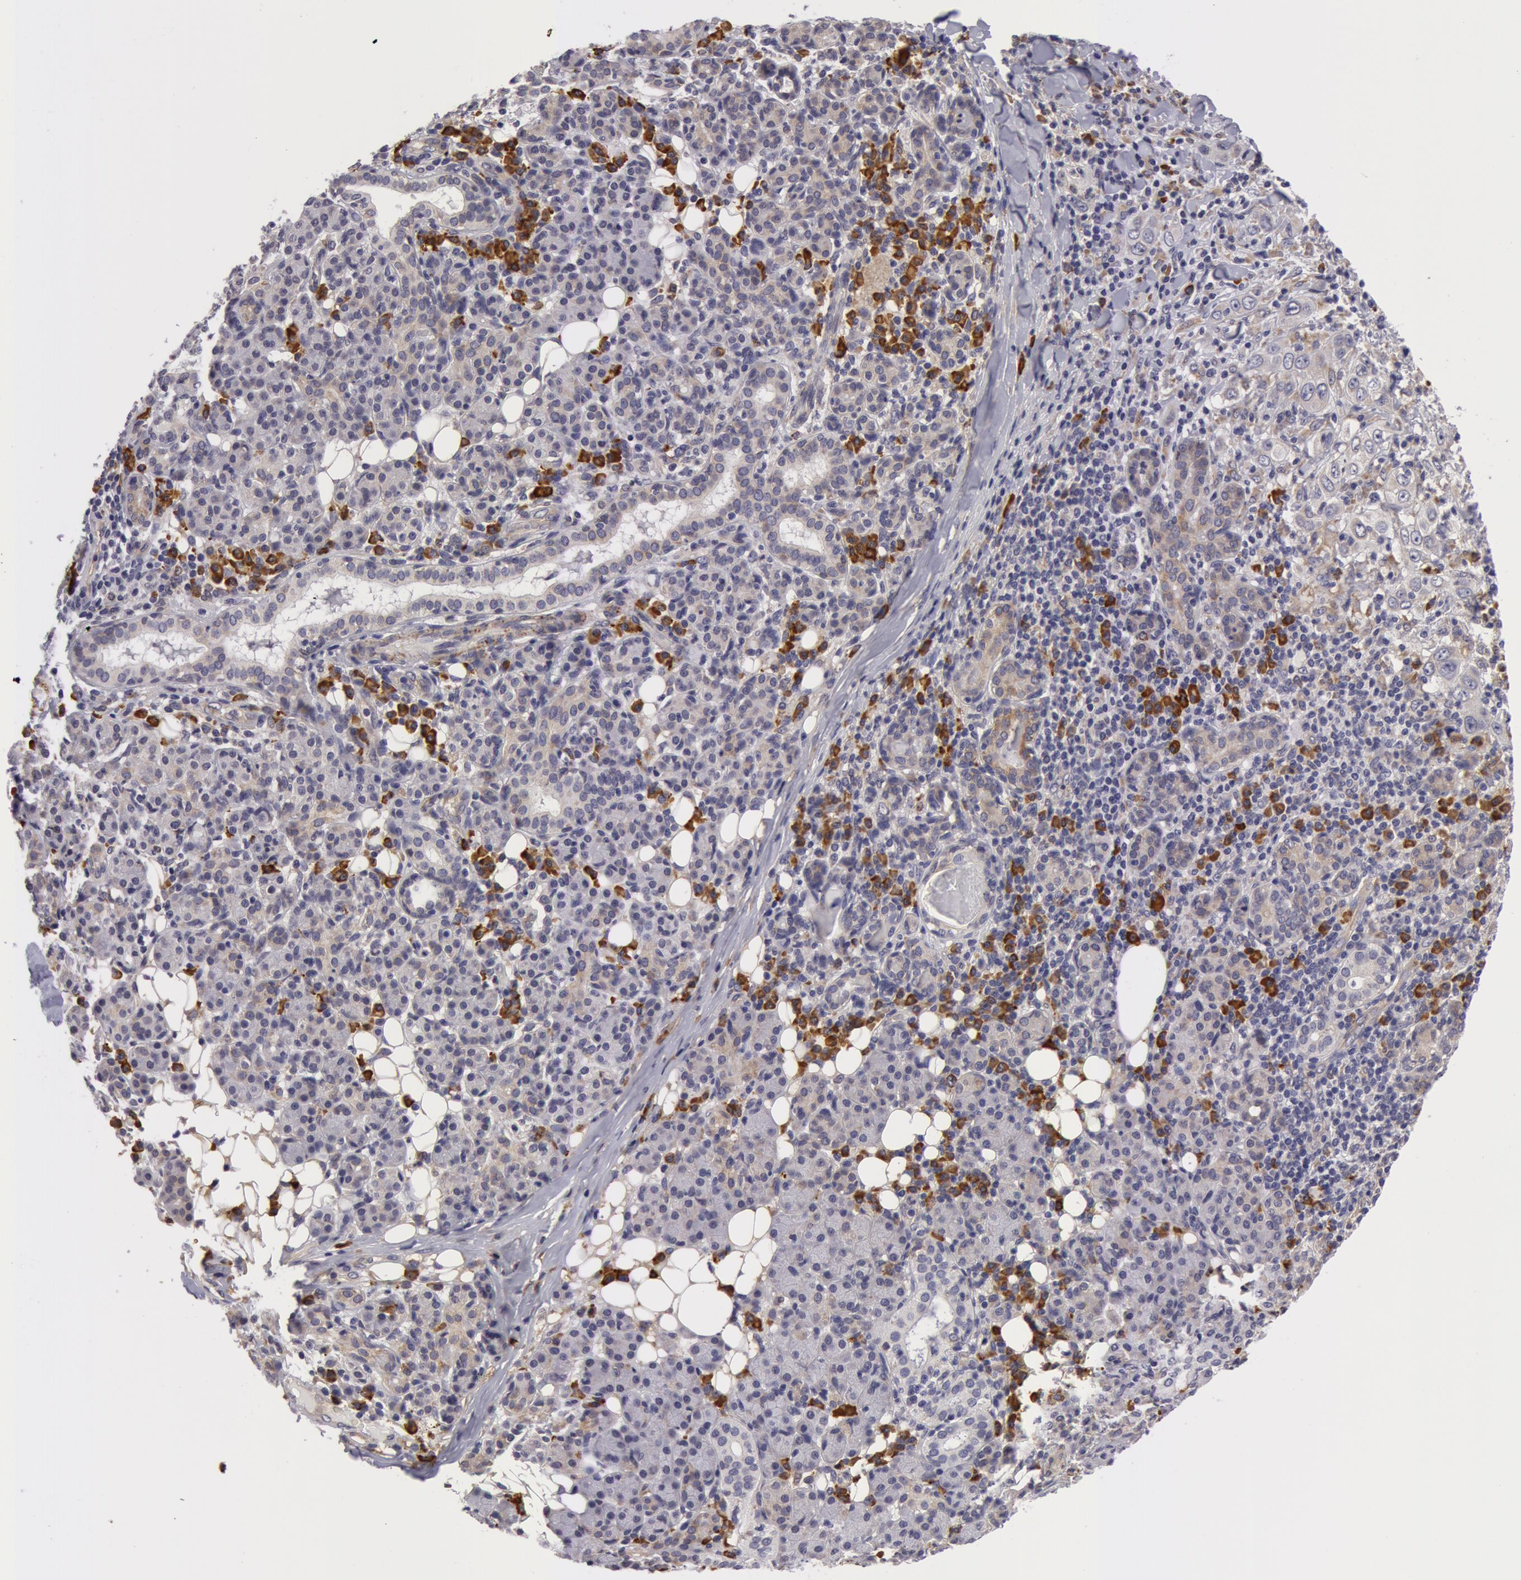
{"staining": {"intensity": "negative", "quantity": "none", "location": "none"}, "tissue": "skin cancer", "cell_type": "Tumor cells", "image_type": "cancer", "snomed": [{"axis": "morphology", "description": "Squamous cell carcinoma, NOS"}, {"axis": "topography", "description": "Skin"}], "caption": "Immunohistochemistry (IHC) micrograph of human skin cancer stained for a protein (brown), which displays no staining in tumor cells.", "gene": "IL23A", "patient": {"sex": "male", "age": 84}}